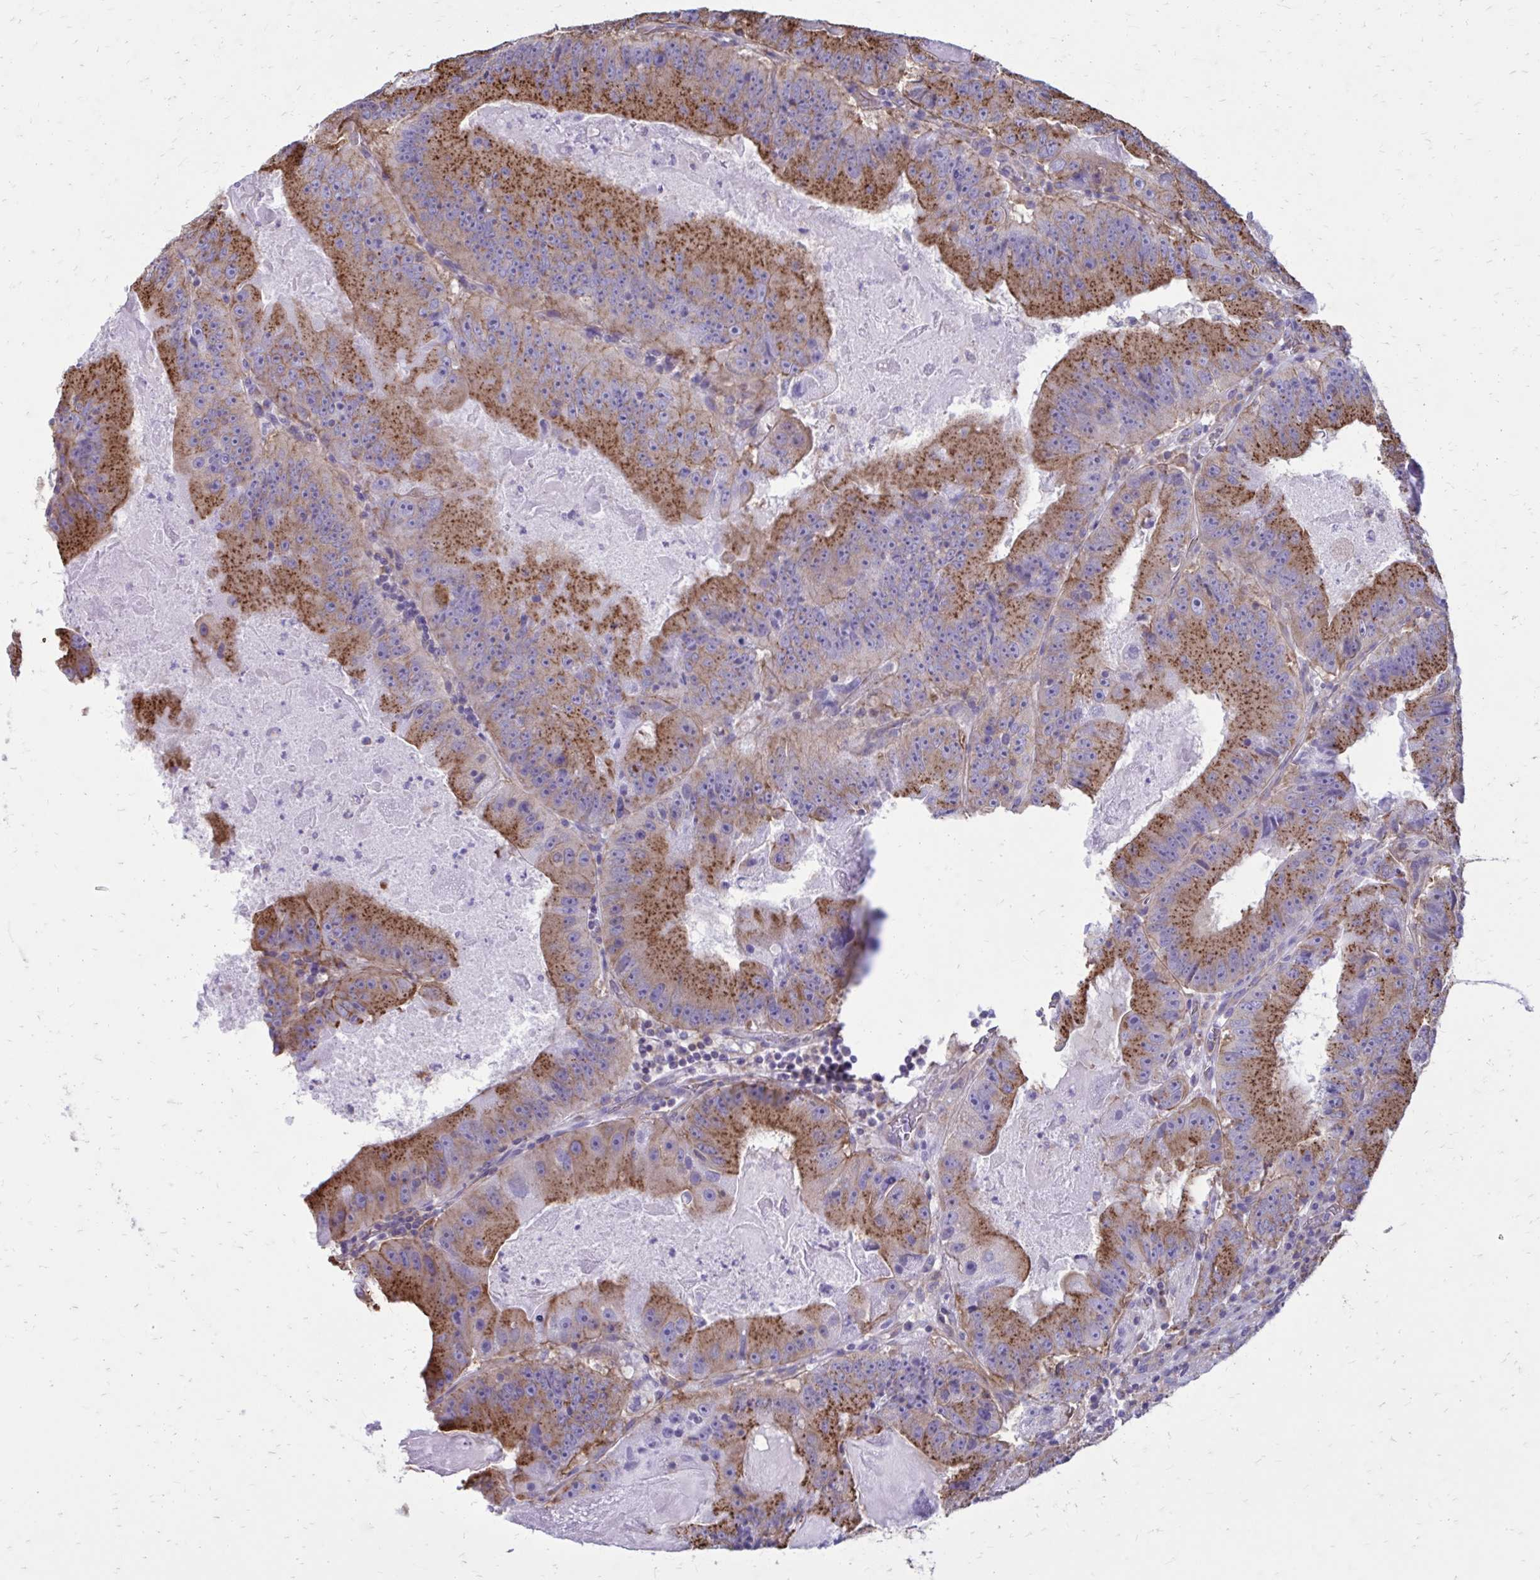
{"staining": {"intensity": "moderate", "quantity": ">75%", "location": "cytoplasmic/membranous"}, "tissue": "colorectal cancer", "cell_type": "Tumor cells", "image_type": "cancer", "snomed": [{"axis": "morphology", "description": "Adenocarcinoma, NOS"}, {"axis": "topography", "description": "Colon"}], "caption": "High-magnification brightfield microscopy of colorectal cancer stained with DAB (3,3'-diaminobenzidine) (brown) and counterstained with hematoxylin (blue). tumor cells exhibit moderate cytoplasmic/membranous staining is identified in approximately>75% of cells.", "gene": "CLTA", "patient": {"sex": "female", "age": 86}}